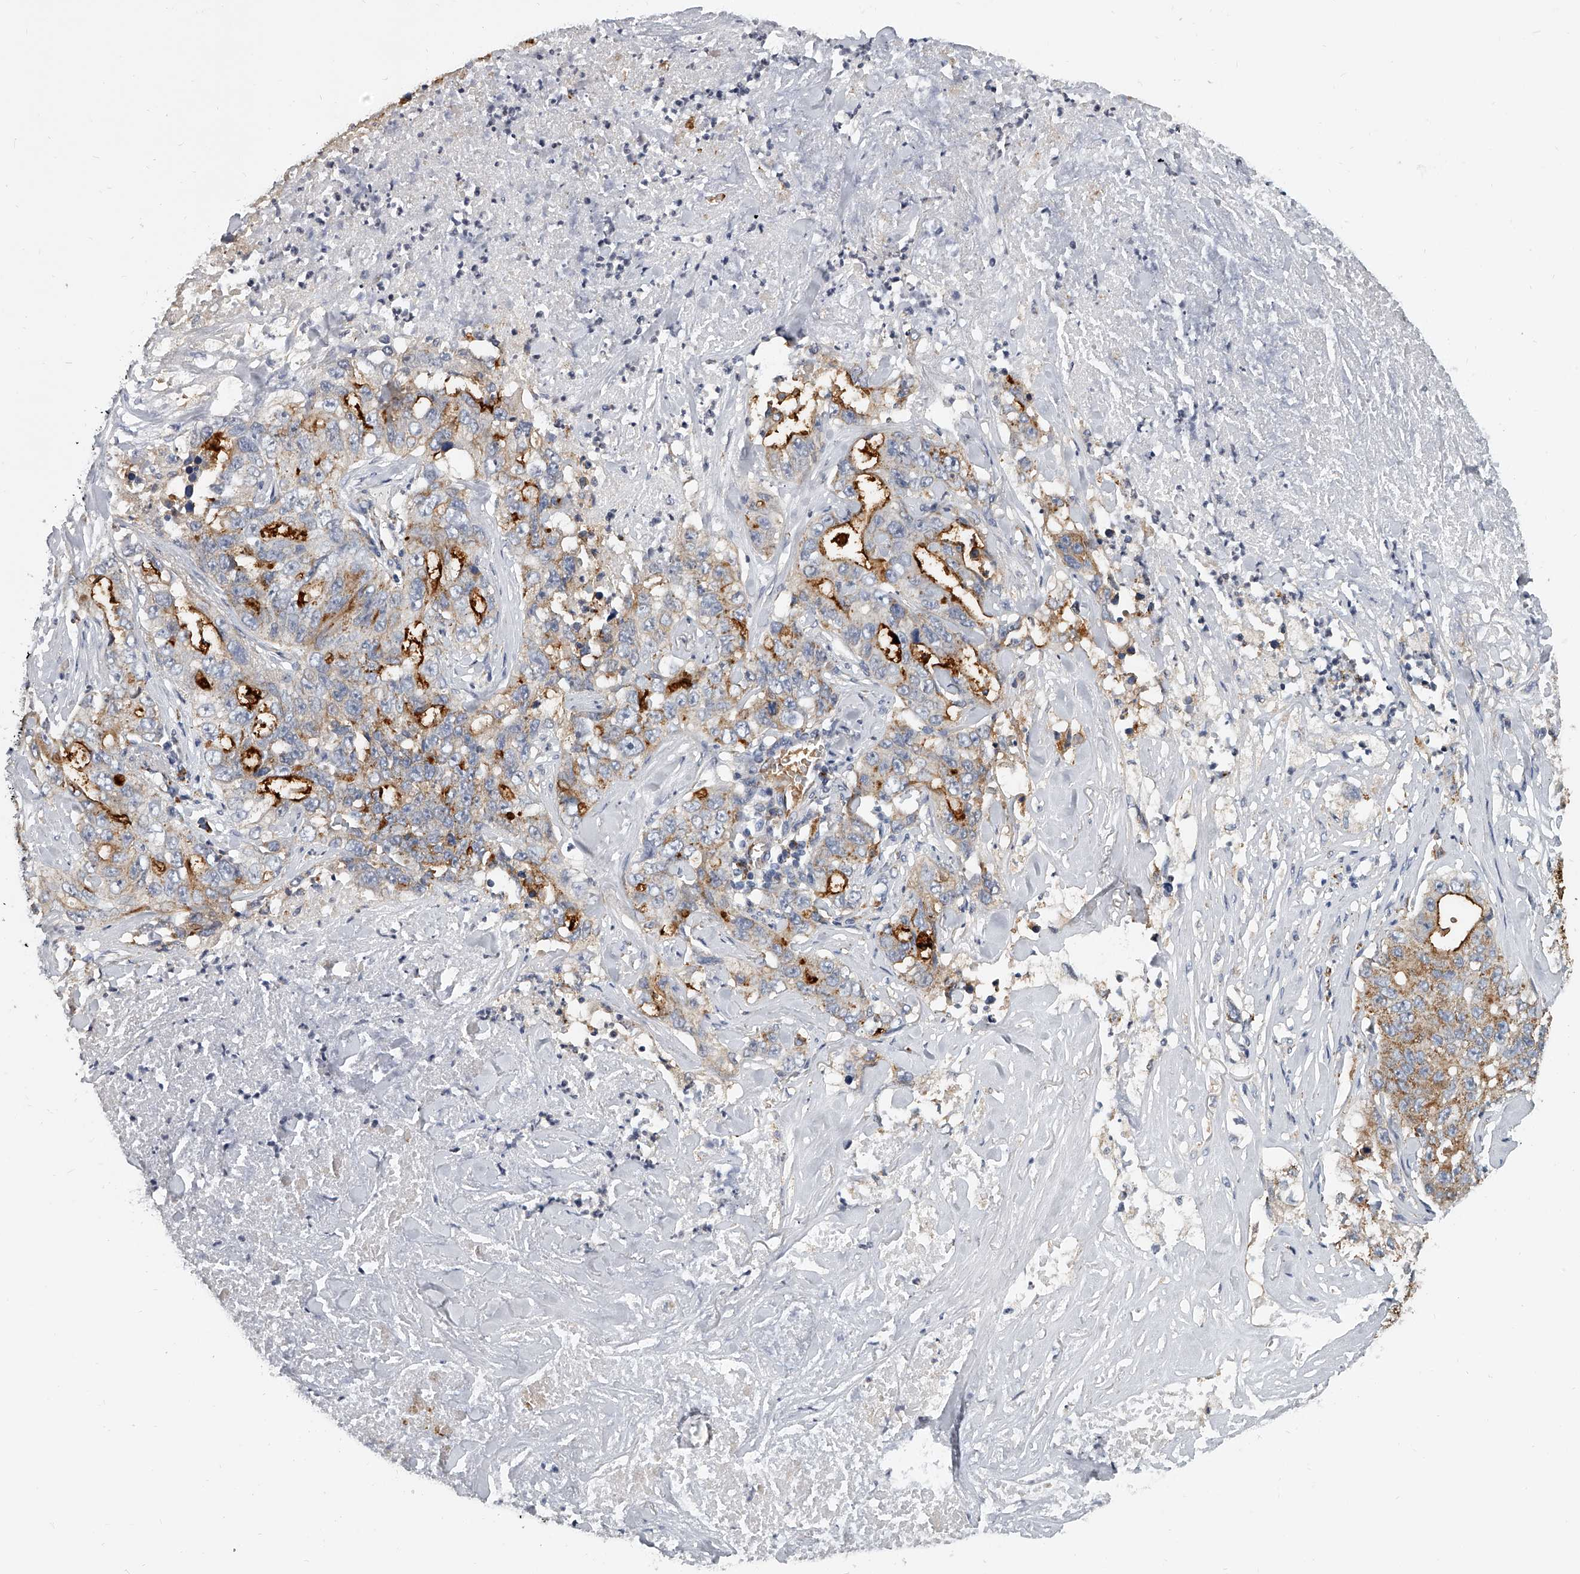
{"staining": {"intensity": "moderate", "quantity": "25%-75%", "location": "cytoplasmic/membranous"}, "tissue": "lung cancer", "cell_type": "Tumor cells", "image_type": "cancer", "snomed": [{"axis": "morphology", "description": "Adenocarcinoma, NOS"}, {"axis": "topography", "description": "Lung"}], "caption": "Immunohistochemical staining of human lung adenocarcinoma shows medium levels of moderate cytoplasmic/membranous staining in about 25%-75% of tumor cells. (DAB (3,3'-diaminobenzidine) IHC, brown staining for protein, blue staining for nuclei).", "gene": "KLHL7", "patient": {"sex": "female", "age": 51}}